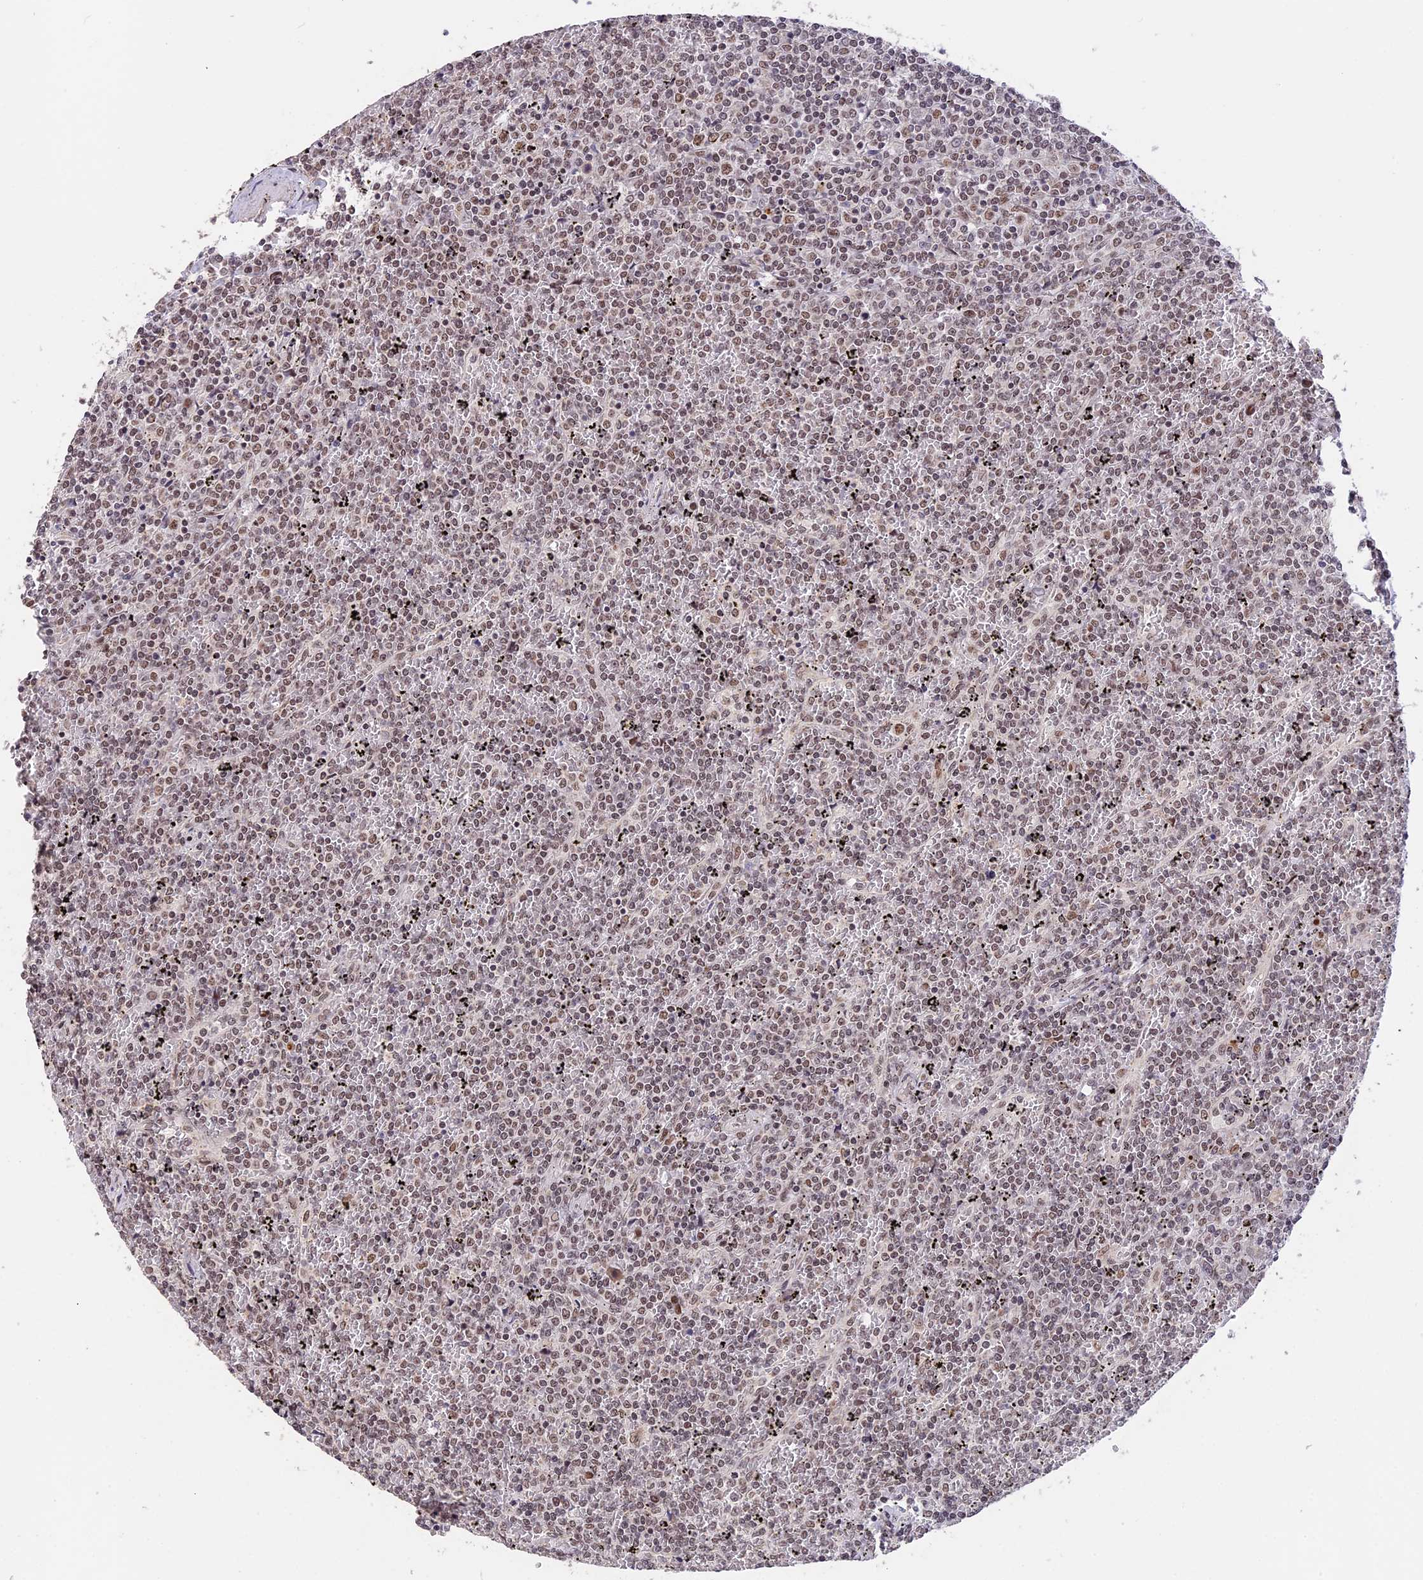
{"staining": {"intensity": "weak", "quantity": ">75%", "location": "nuclear"}, "tissue": "lymphoma", "cell_type": "Tumor cells", "image_type": "cancer", "snomed": [{"axis": "morphology", "description": "Malignant lymphoma, non-Hodgkin's type, Low grade"}, {"axis": "topography", "description": "Spleen"}], "caption": "Immunohistochemical staining of low-grade malignant lymphoma, non-Hodgkin's type shows low levels of weak nuclear expression in about >75% of tumor cells. (DAB IHC with brightfield microscopy, high magnification).", "gene": "POLR2C", "patient": {"sex": "female", "age": 19}}